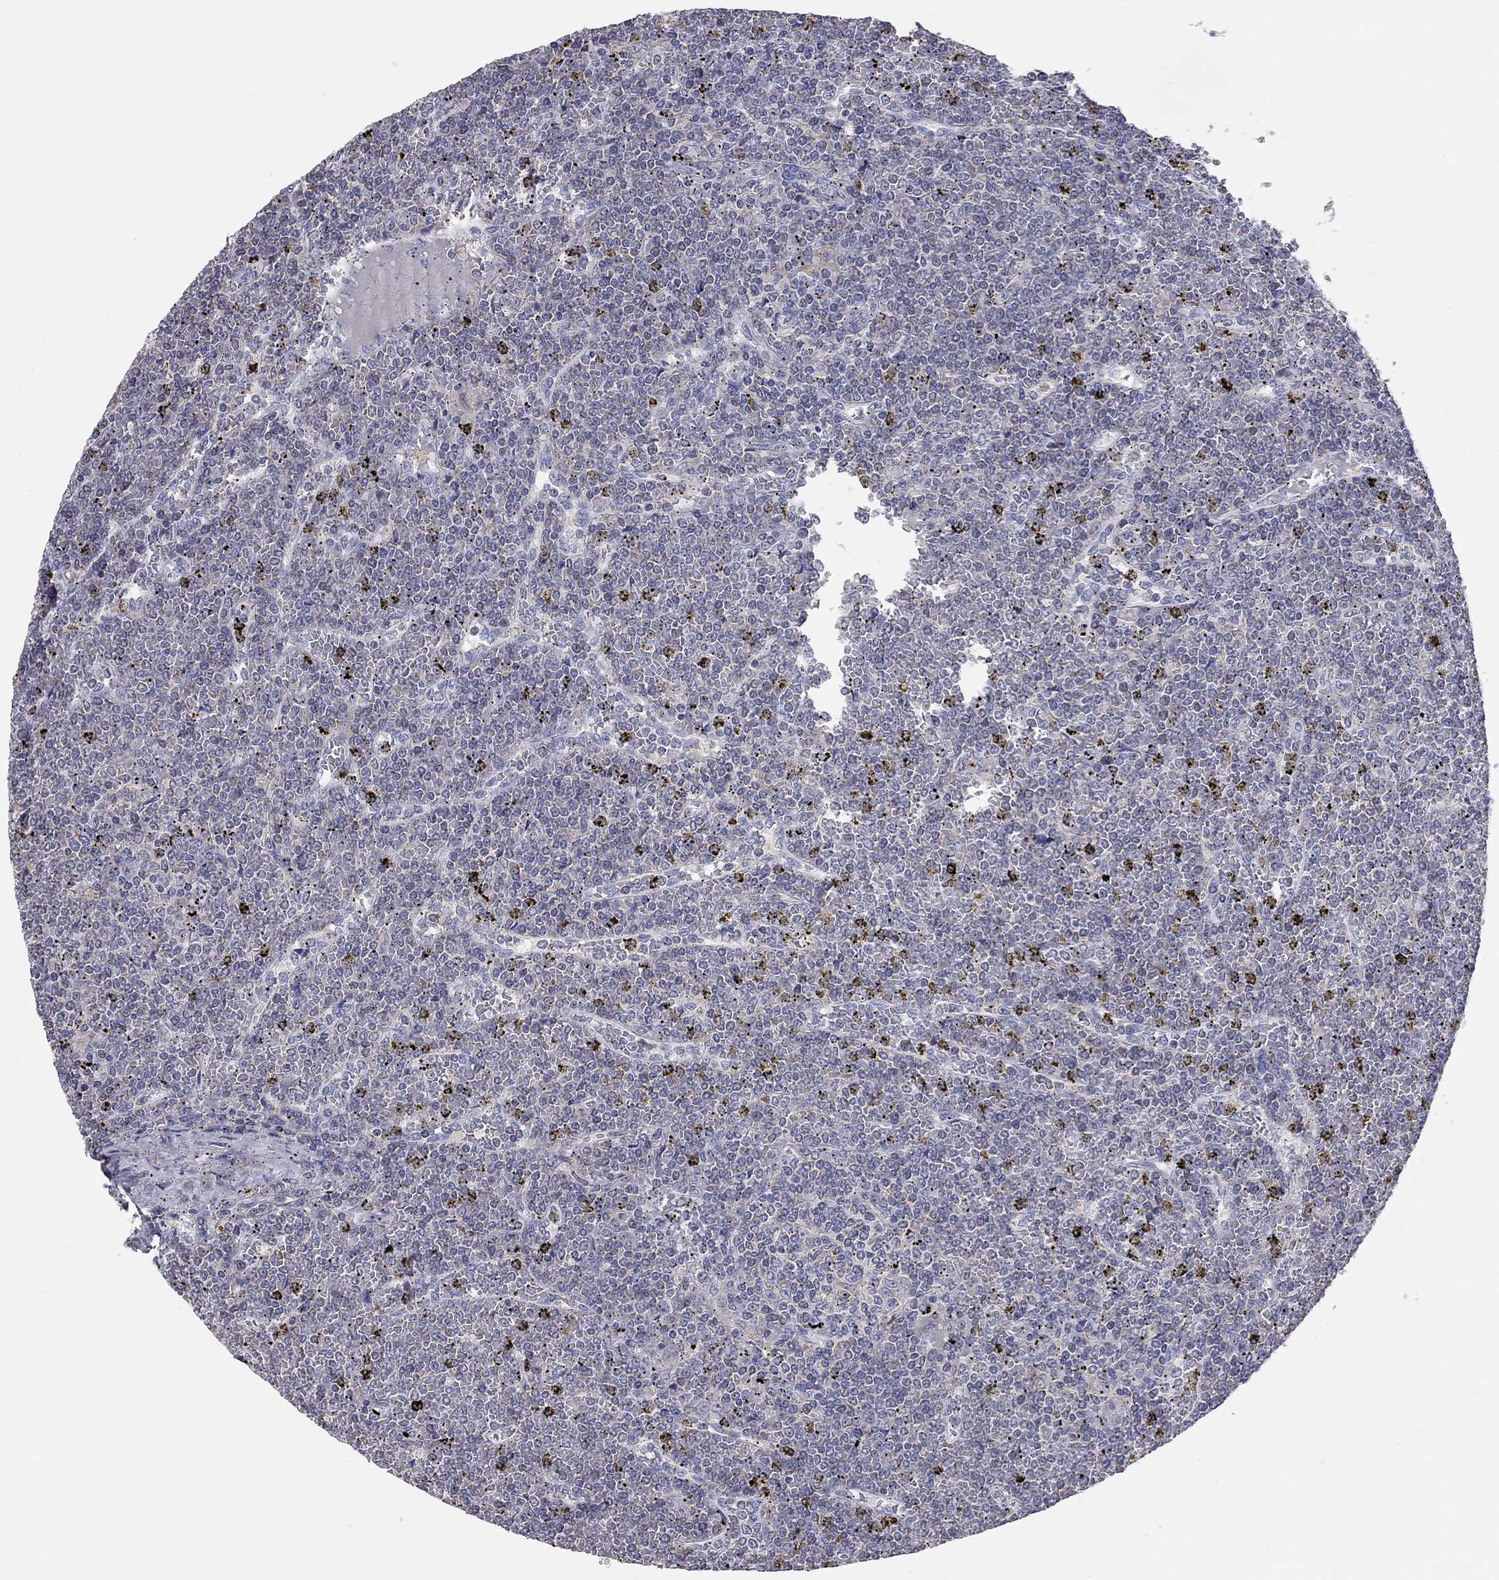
{"staining": {"intensity": "negative", "quantity": "none", "location": "none"}, "tissue": "lymphoma", "cell_type": "Tumor cells", "image_type": "cancer", "snomed": [{"axis": "morphology", "description": "Malignant lymphoma, non-Hodgkin's type, Low grade"}, {"axis": "topography", "description": "Spleen"}], "caption": "This histopathology image is of lymphoma stained with immunohistochemistry to label a protein in brown with the nuclei are counter-stained blue. There is no staining in tumor cells.", "gene": "CFAP161", "patient": {"sex": "female", "age": 19}}